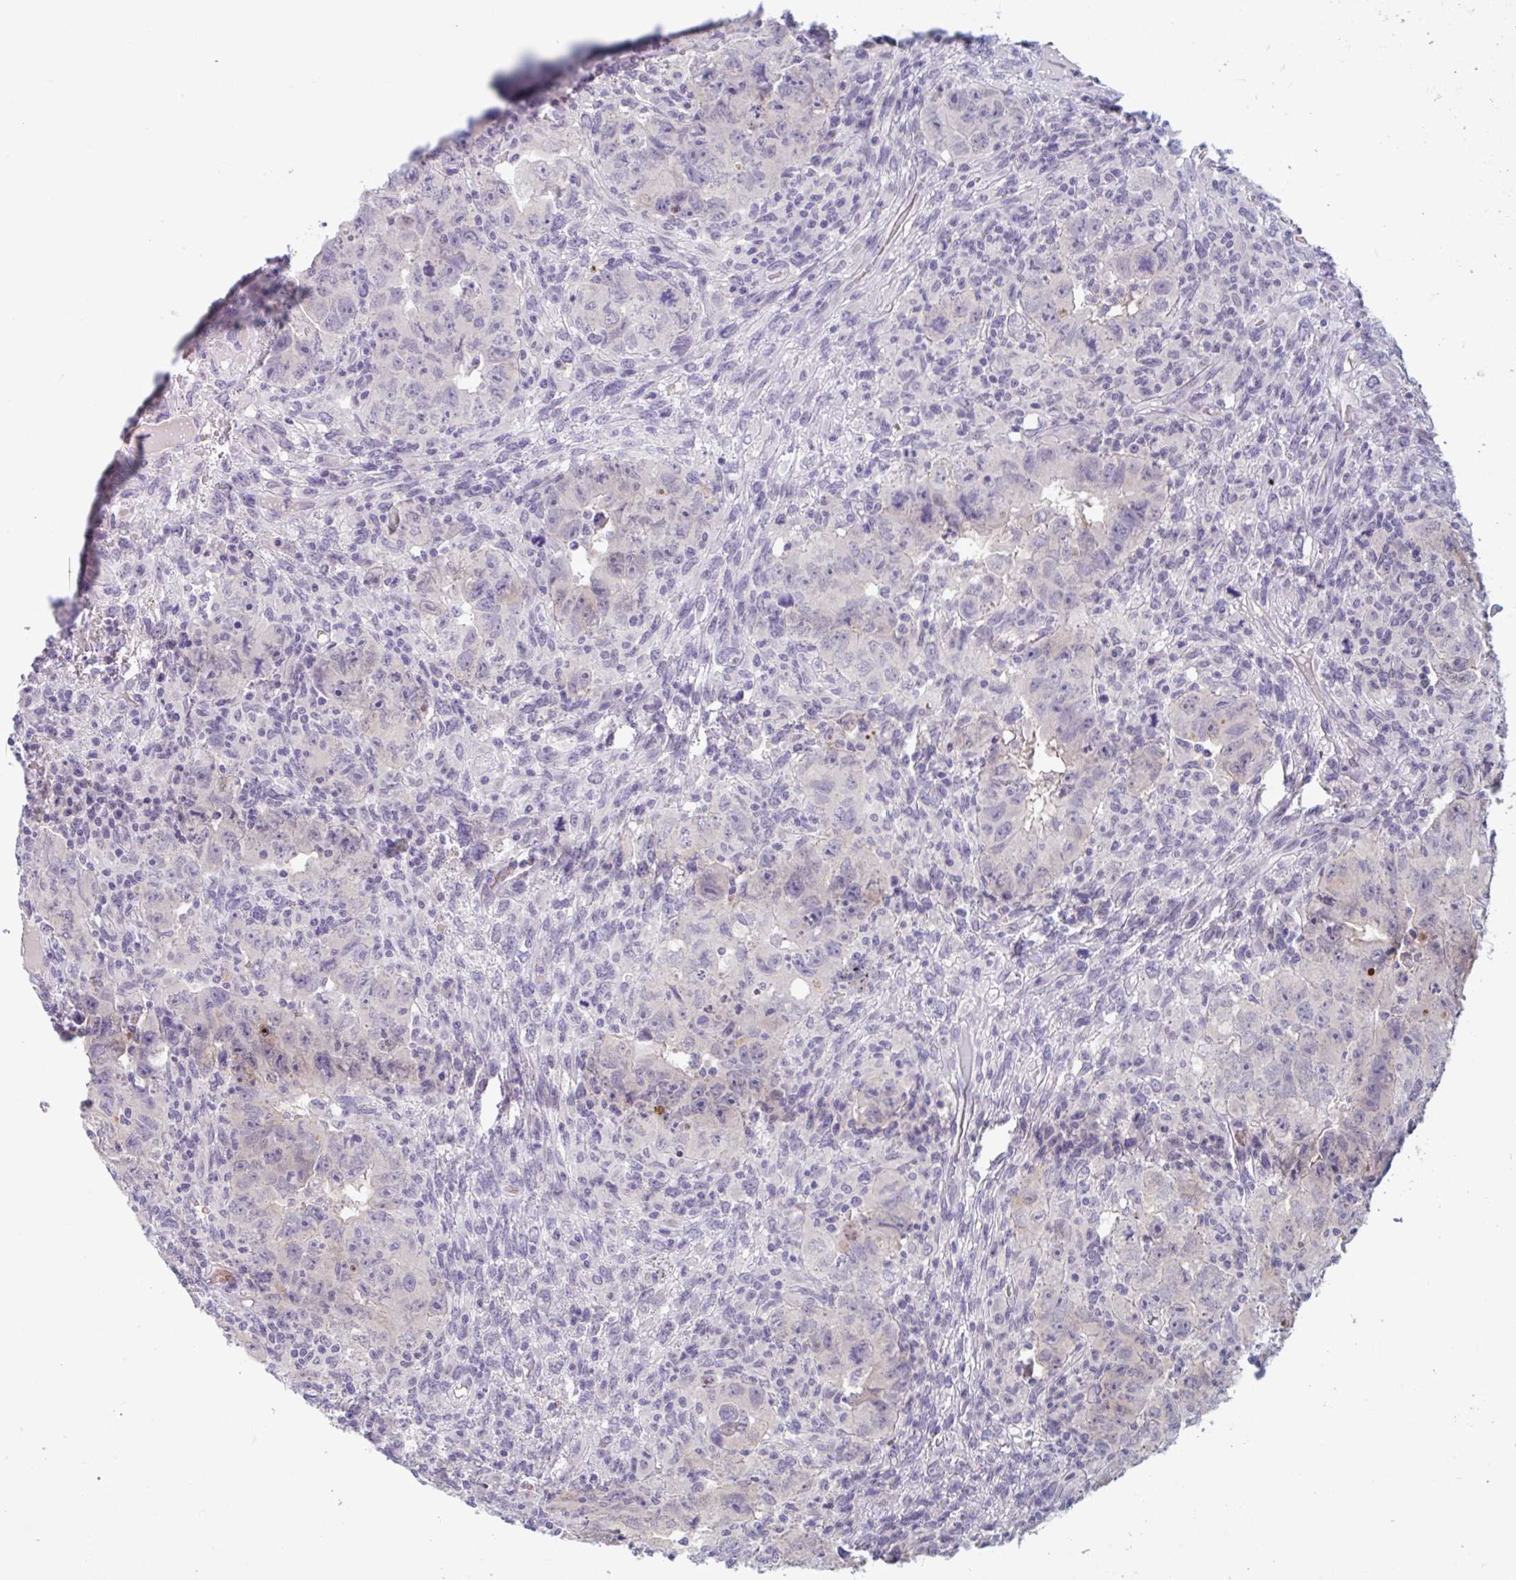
{"staining": {"intensity": "negative", "quantity": "none", "location": "none"}, "tissue": "testis cancer", "cell_type": "Tumor cells", "image_type": "cancer", "snomed": [{"axis": "morphology", "description": "Carcinoma, Embryonal, NOS"}, {"axis": "topography", "description": "Testis"}], "caption": "Protein analysis of testis embryonal carcinoma demonstrates no significant expression in tumor cells.", "gene": "RHAG", "patient": {"sex": "male", "age": 24}}